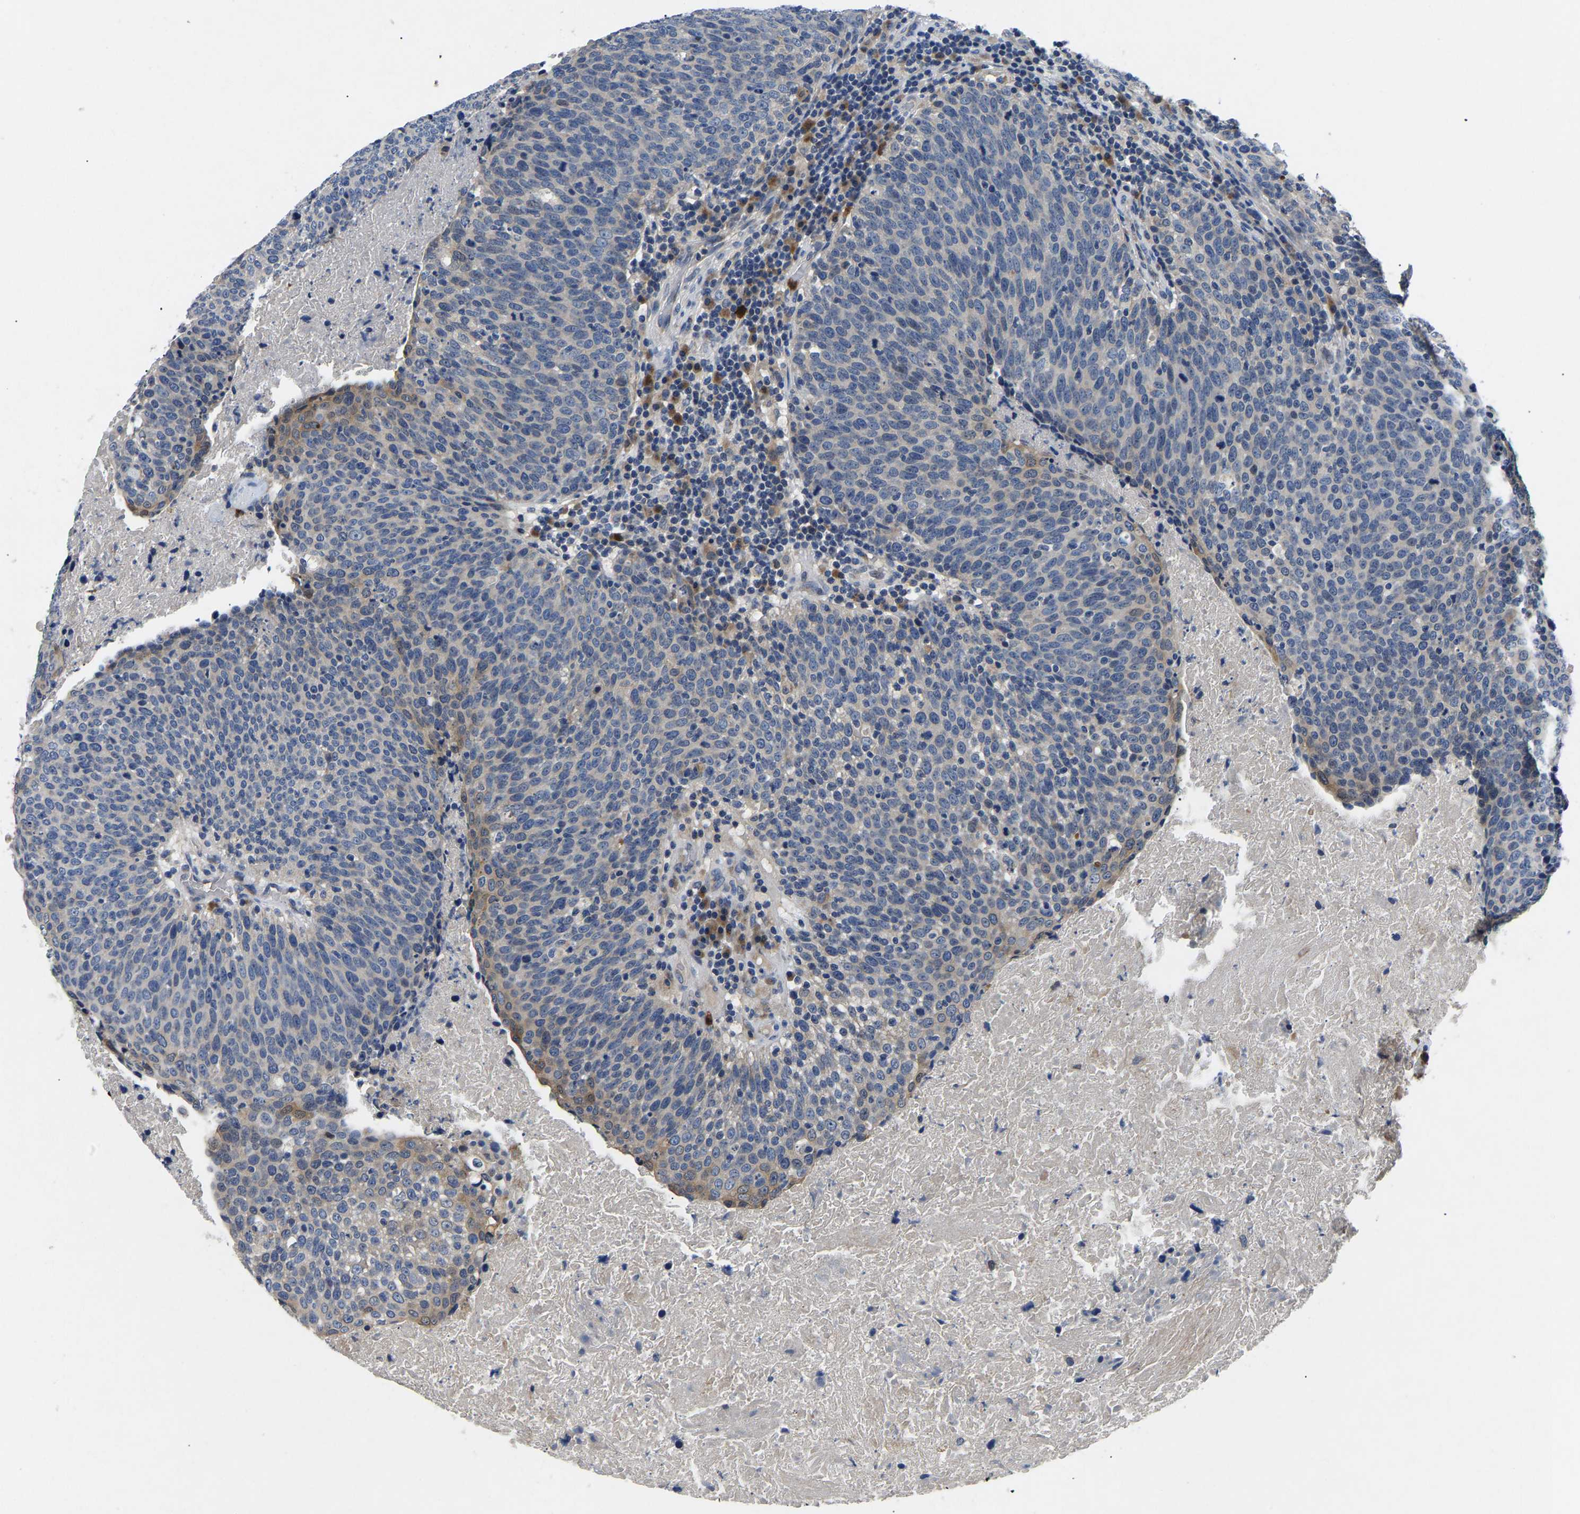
{"staining": {"intensity": "negative", "quantity": "none", "location": "none"}, "tissue": "head and neck cancer", "cell_type": "Tumor cells", "image_type": "cancer", "snomed": [{"axis": "morphology", "description": "Squamous cell carcinoma, NOS"}, {"axis": "morphology", "description": "Squamous cell carcinoma, metastatic, NOS"}, {"axis": "topography", "description": "Lymph node"}, {"axis": "topography", "description": "Head-Neck"}], "caption": "DAB immunohistochemical staining of squamous cell carcinoma (head and neck) shows no significant staining in tumor cells. (DAB (3,3'-diaminobenzidine) IHC with hematoxylin counter stain).", "gene": "TOR1B", "patient": {"sex": "male", "age": 62}}